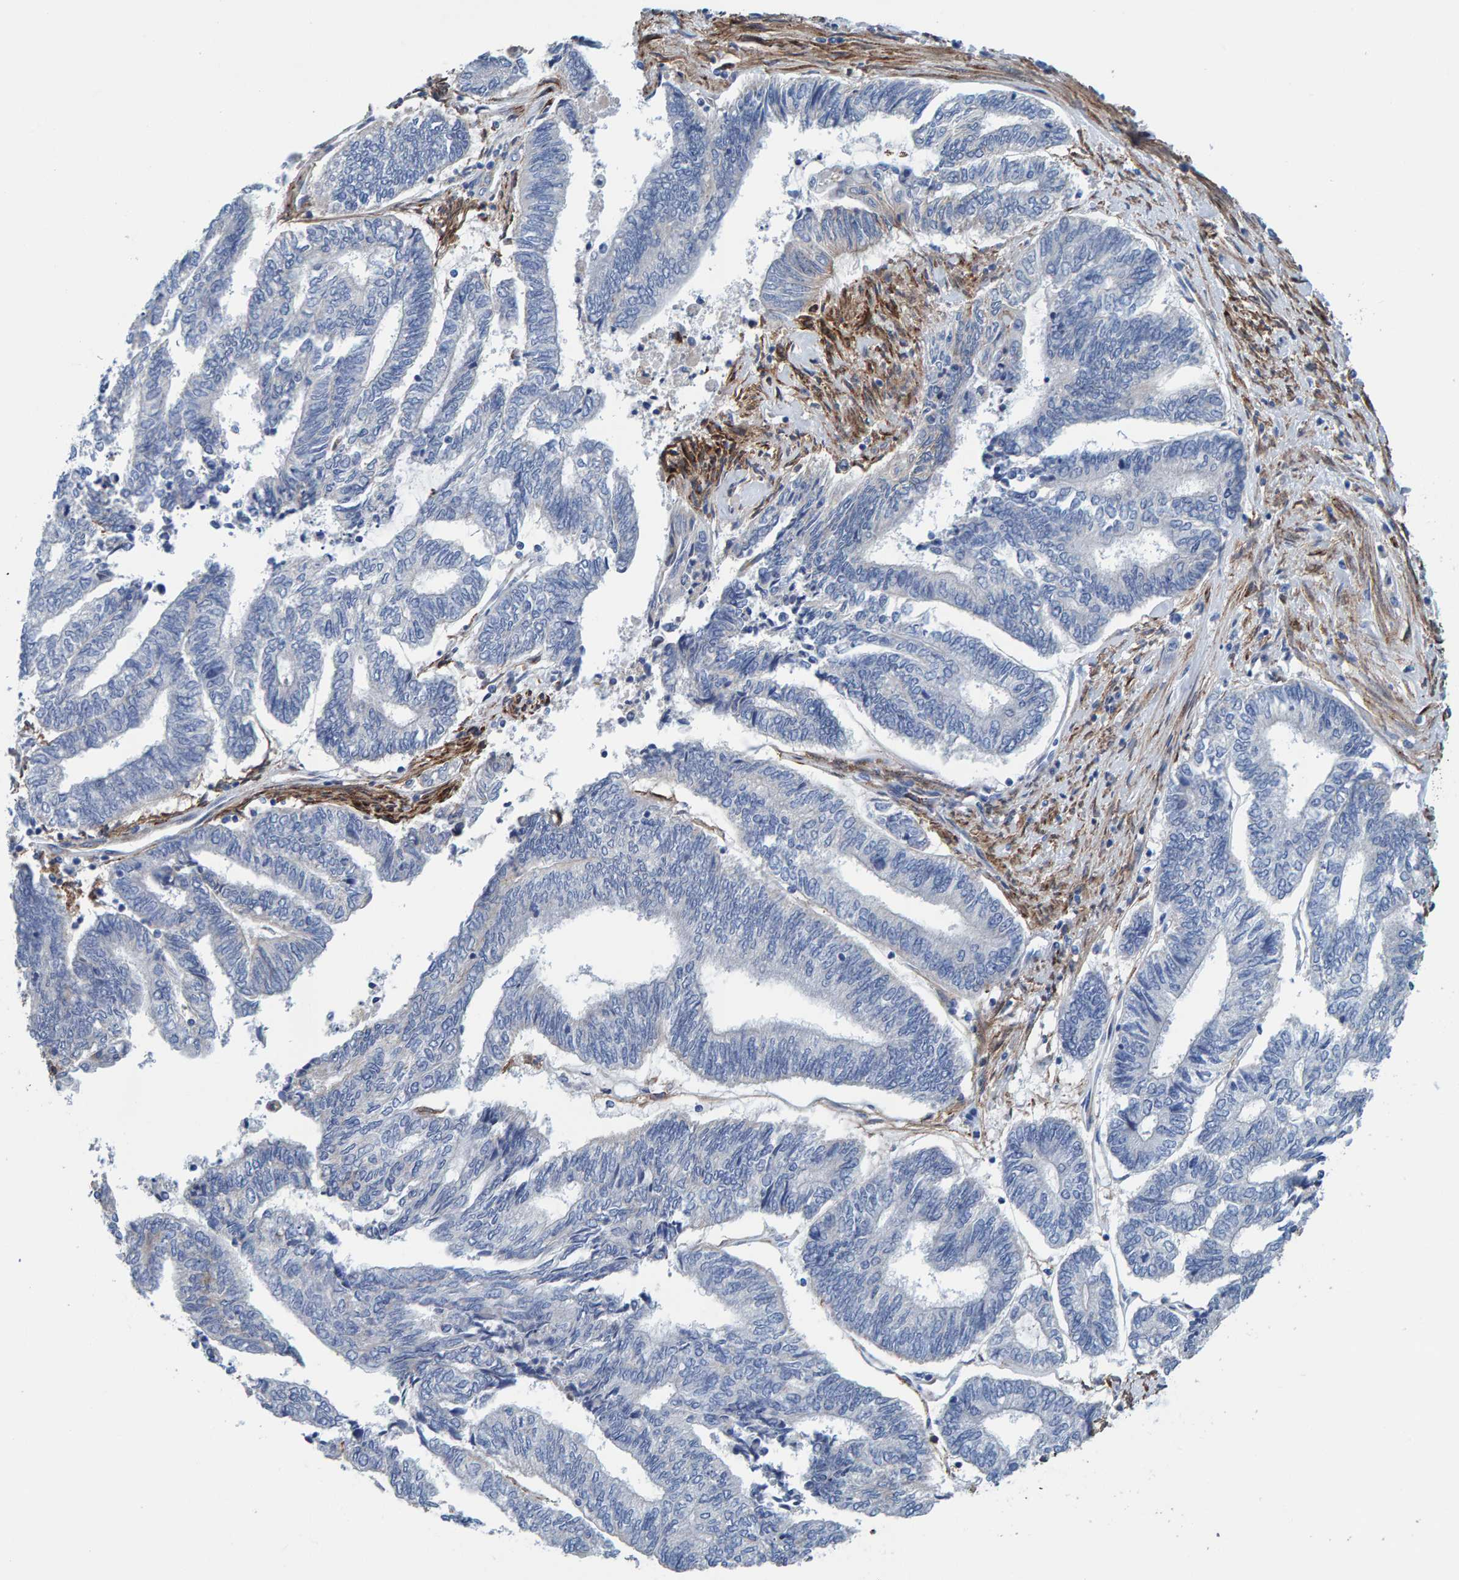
{"staining": {"intensity": "negative", "quantity": "none", "location": "none"}, "tissue": "endometrial cancer", "cell_type": "Tumor cells", "image_type": "cancer", "snomed": [{"axis": "morphology", "description": "Adenocarcinoma, NOS"}, {"axis": "topography", "description": "Uterus"}, {"axis": "topography", "description": "Endometrium"}], "caption": "An immunohistochemistry (IHC) image of endometrial cancer is shown. There is no staining in tumor cells of endometrial cancer.", "gene": "LRP1", "patient": {"sex": "female", "age": 70}}